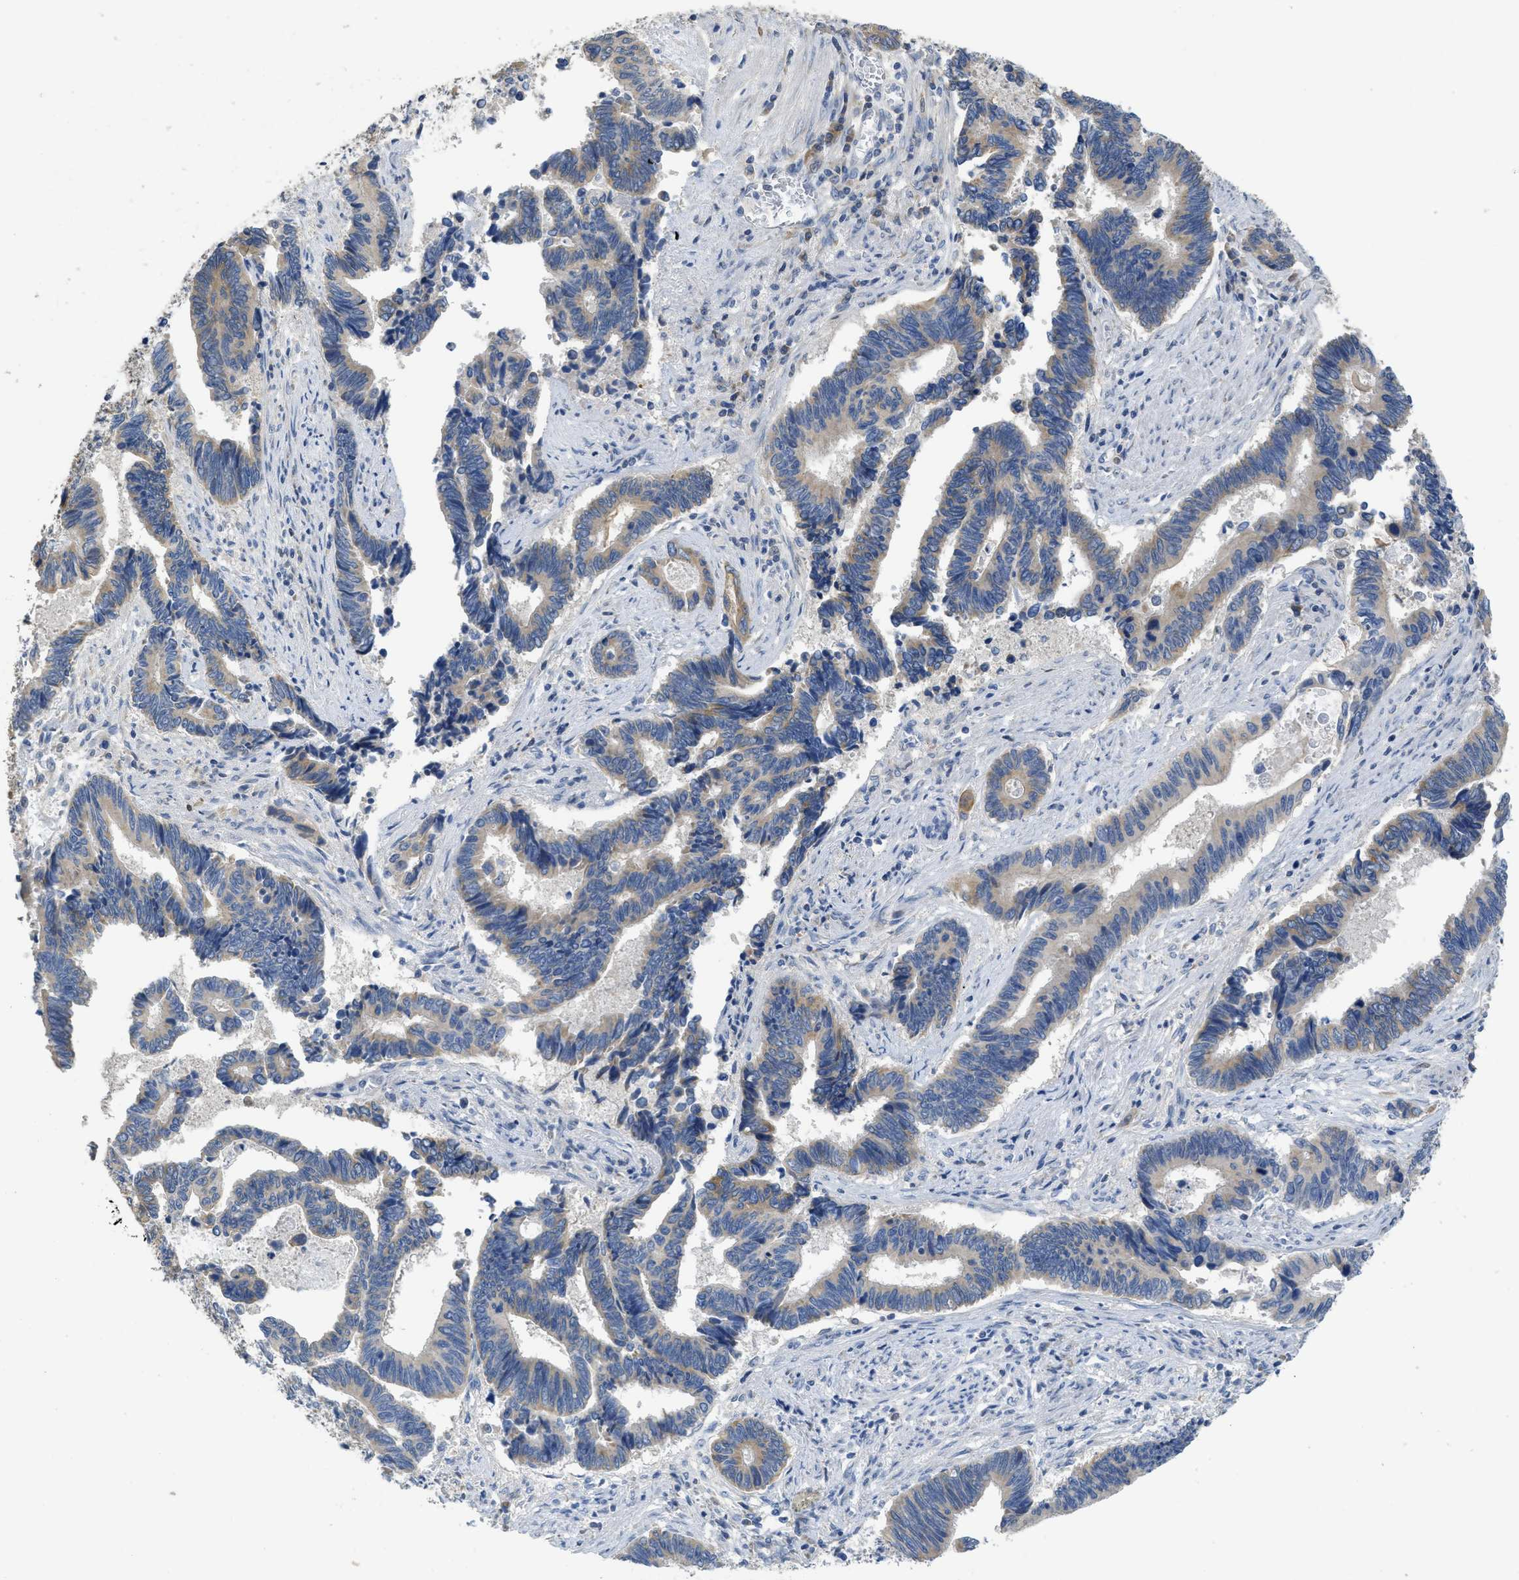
{"staining": {"intensity": "weak", "quantity": ">75%", "location": "cytoplasmic/membranous"}, "tissue": "pancreatic cancer", "cell_type": "Tumor cells", "image_type": "cancer", "snomed": [{"axis": "morphology", "description": "Adenocarcinoma, NOS"}, {"axis": "topography", "description": "Pancreas"}], "caption": "Human pancreatic cancer (adenocarcinoma) stained with a brown dye exhibits weak cytoplasmic/membranous positive positivity in about >75% of tumor cells.", "gene": "SFXN2", "patient": {"sex": "female", "age": 70}}